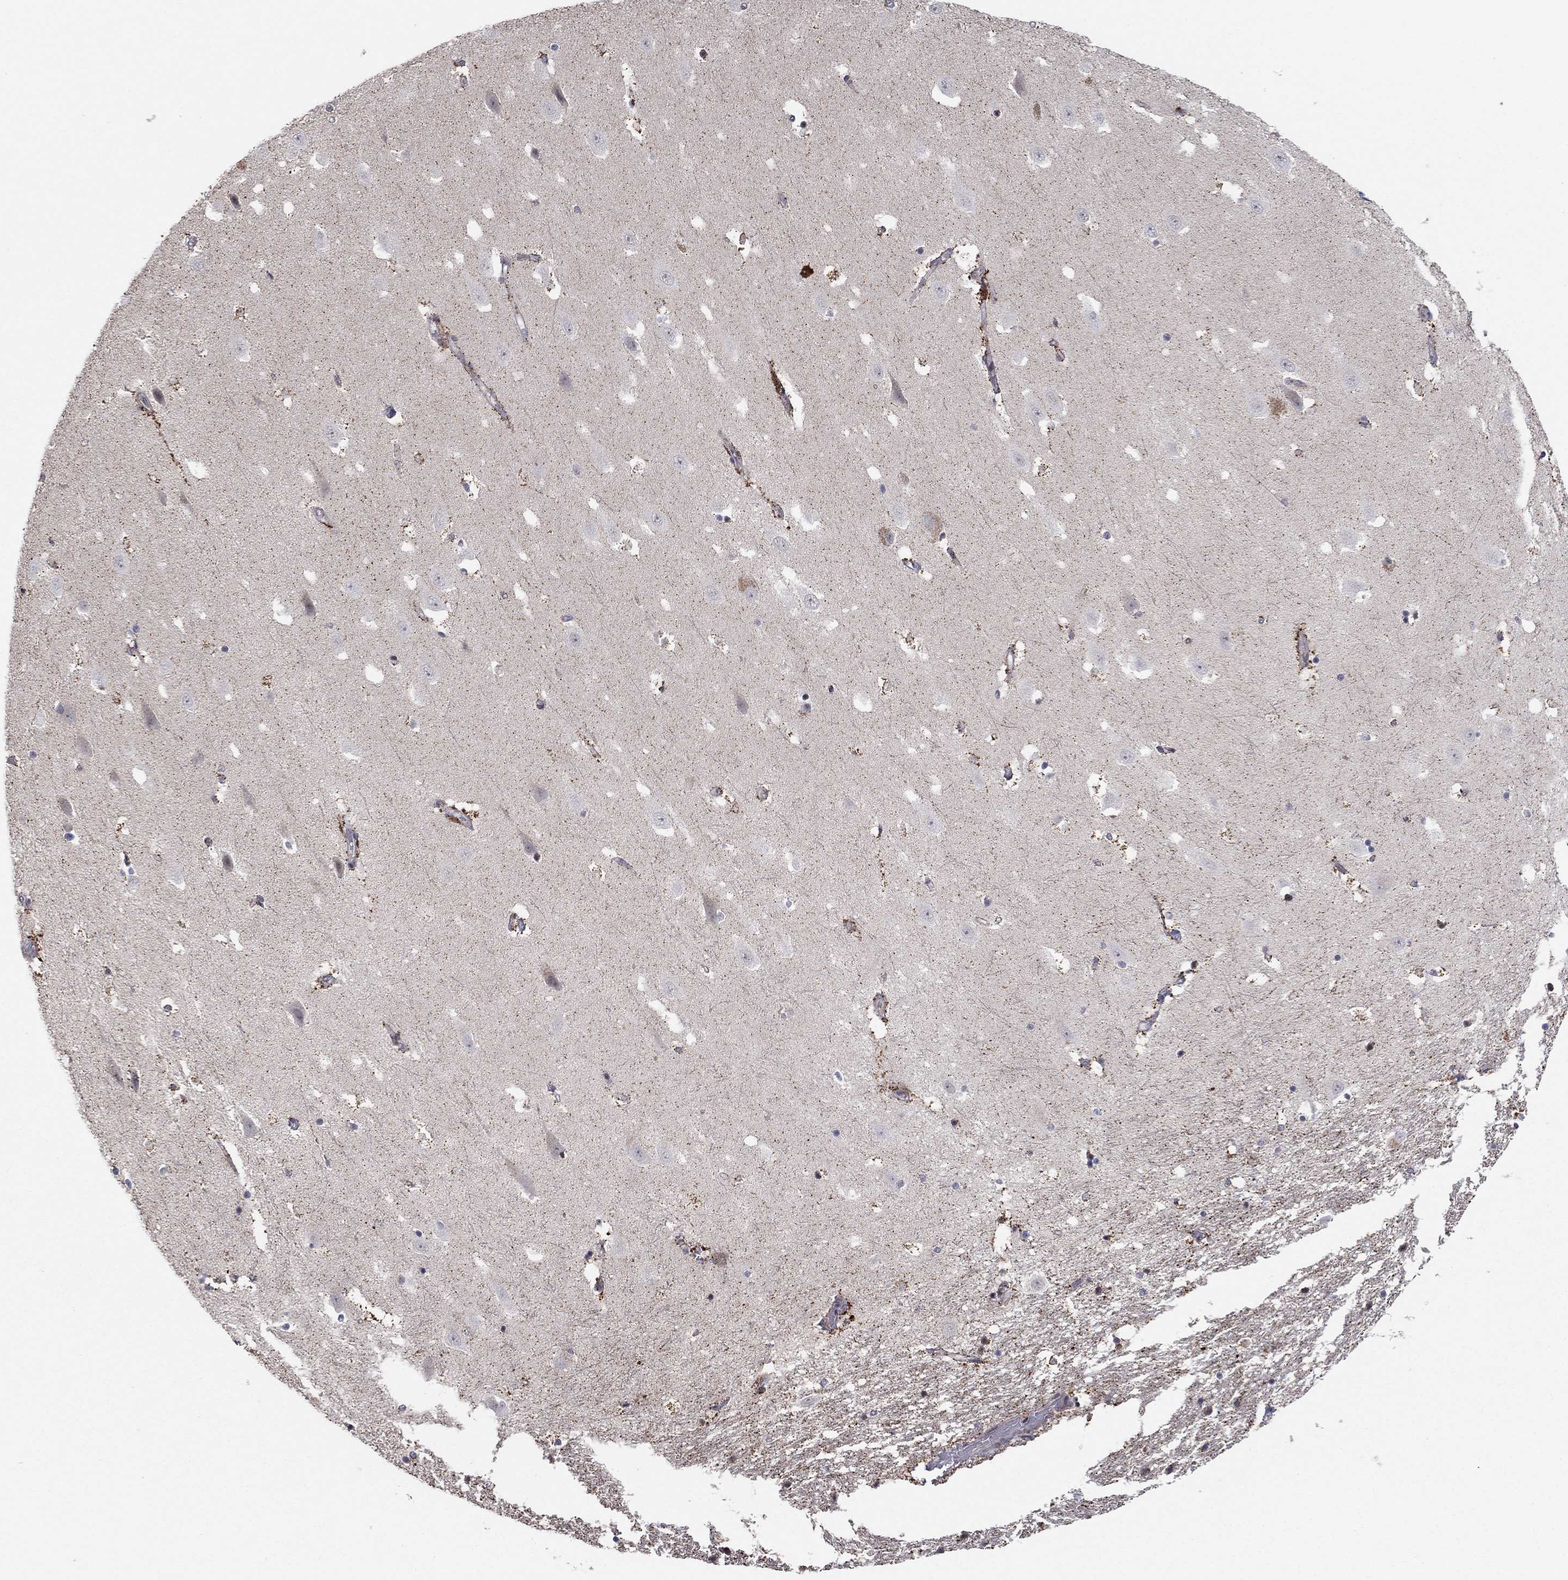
{"staining": {"intensity": "strong", "quantity": "<25%", "location": "cytoplasmic/membranous"}, "tissue": "hippocampus", "cell_type": "Glial cells", "image_type": "normal", "snomed": [{"axis": "morphology", "description": "Normal tissue, NOS"}, {"axis": "topography", "description": "Hippocampus"}], "caption": "Hippocampus stained with IHC displays strong cytoplasmic/membranous positivity in about <25% of glial cells. The staining was performed using DAB to visualize the protein expression in brown, while the nuclei were stained in blue with hematoxylin (Magnification: 20x).", "gene": "ZNF395", "patient": {"sex": "male", "age": 49}}